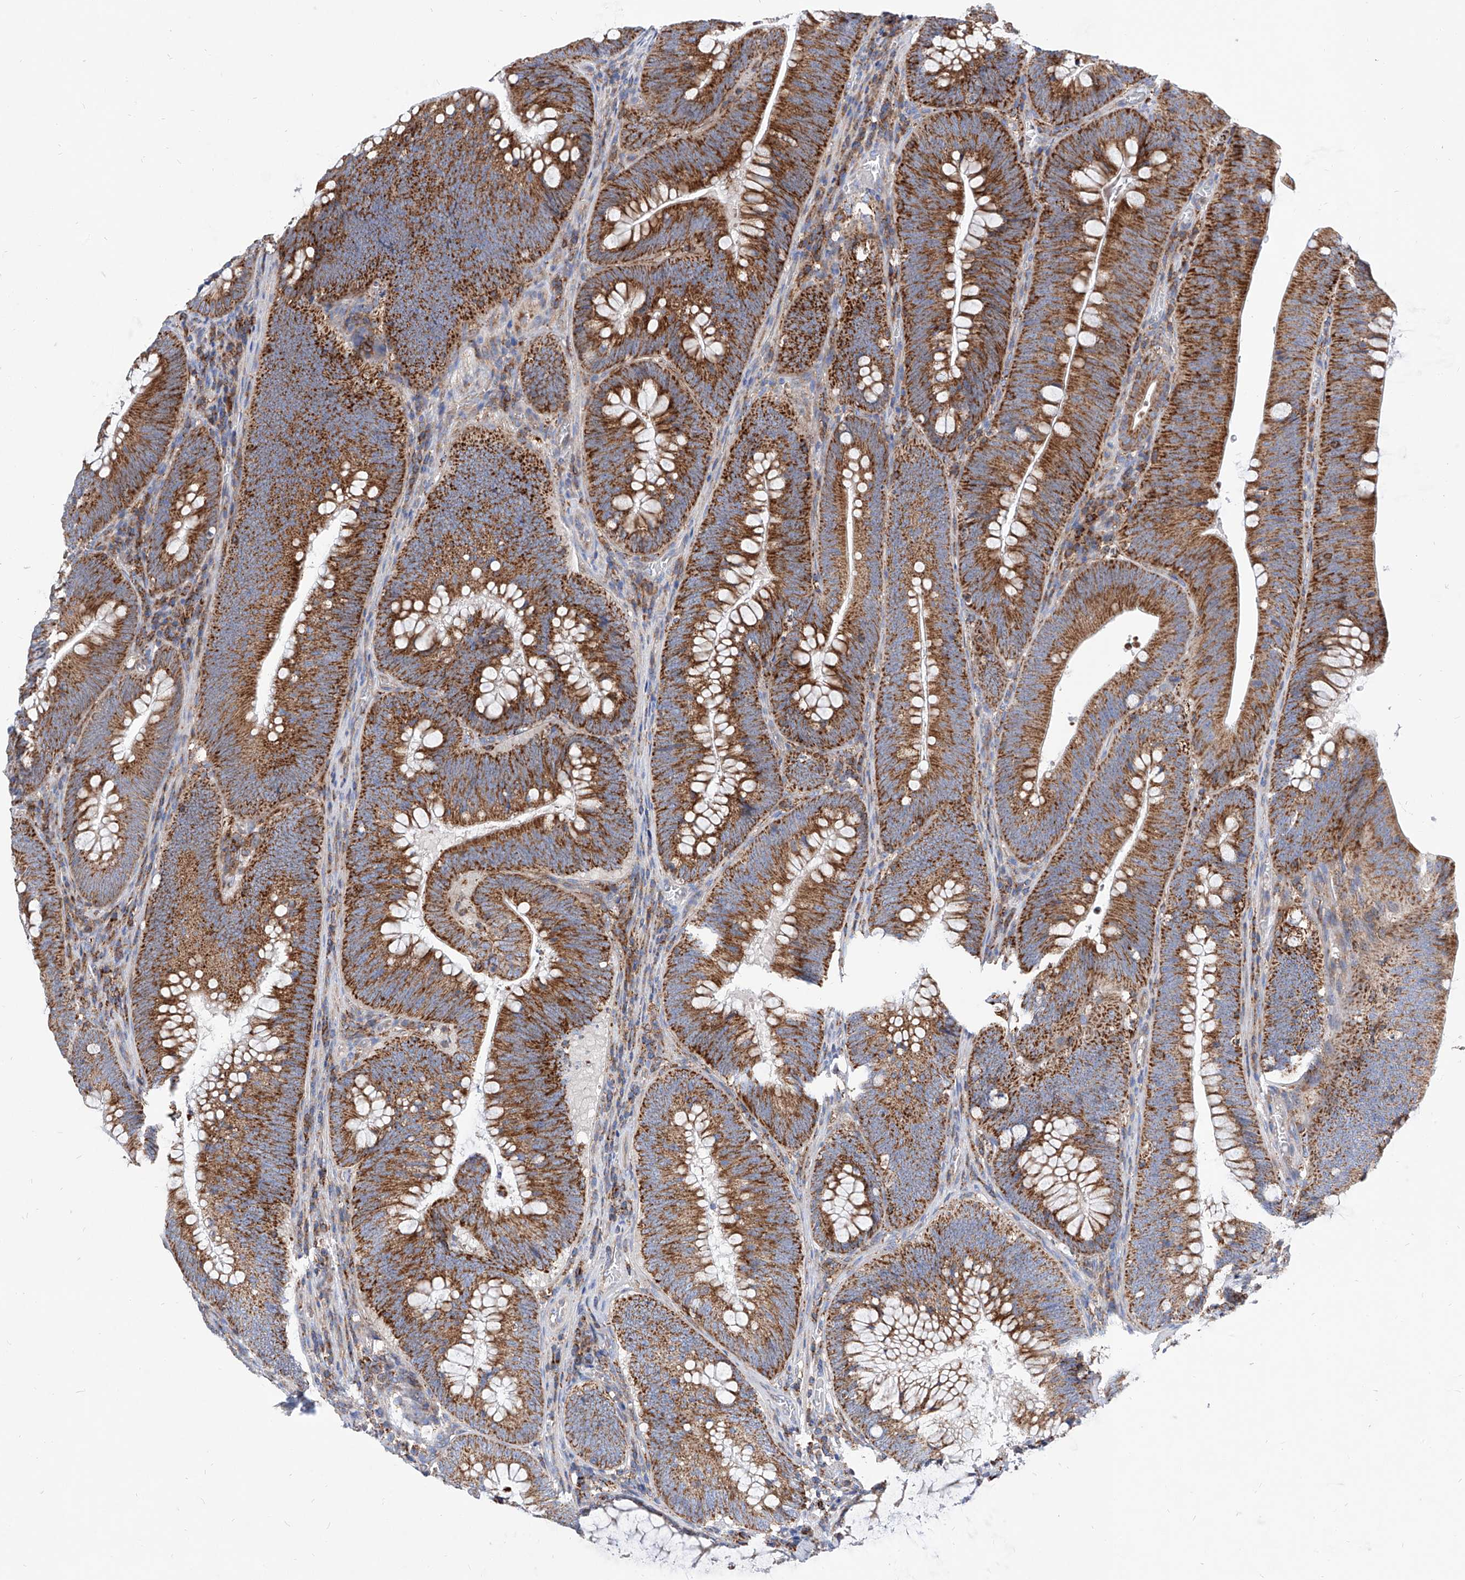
{"staining": {"intensity": "strong", "quantity": ">75%", "location": "cytoplasmic/membranous"}, "tissue": "colorectal cancer", "cell_type": "Tumor cells", "image_type": "cancer", "snomed": [{"axis": "morphology", "description": "Normal tissue, NOS"}, {"axis": "topography", "description": "Colon"}], "caption": "Protein analysis of colorectal cancer tissue reveals strong cytoplasmic/membranous expression in about >75% of tumor cells. The staining was performed using DAB (3,3'-diaminobenzidine) to visualize the protein expression in brown, while the nuclei were stained in blue with hematoxylin (Magnification: 20x).", "gene": "CPNE5", "patient": {"sex": "female", "age": 82}}